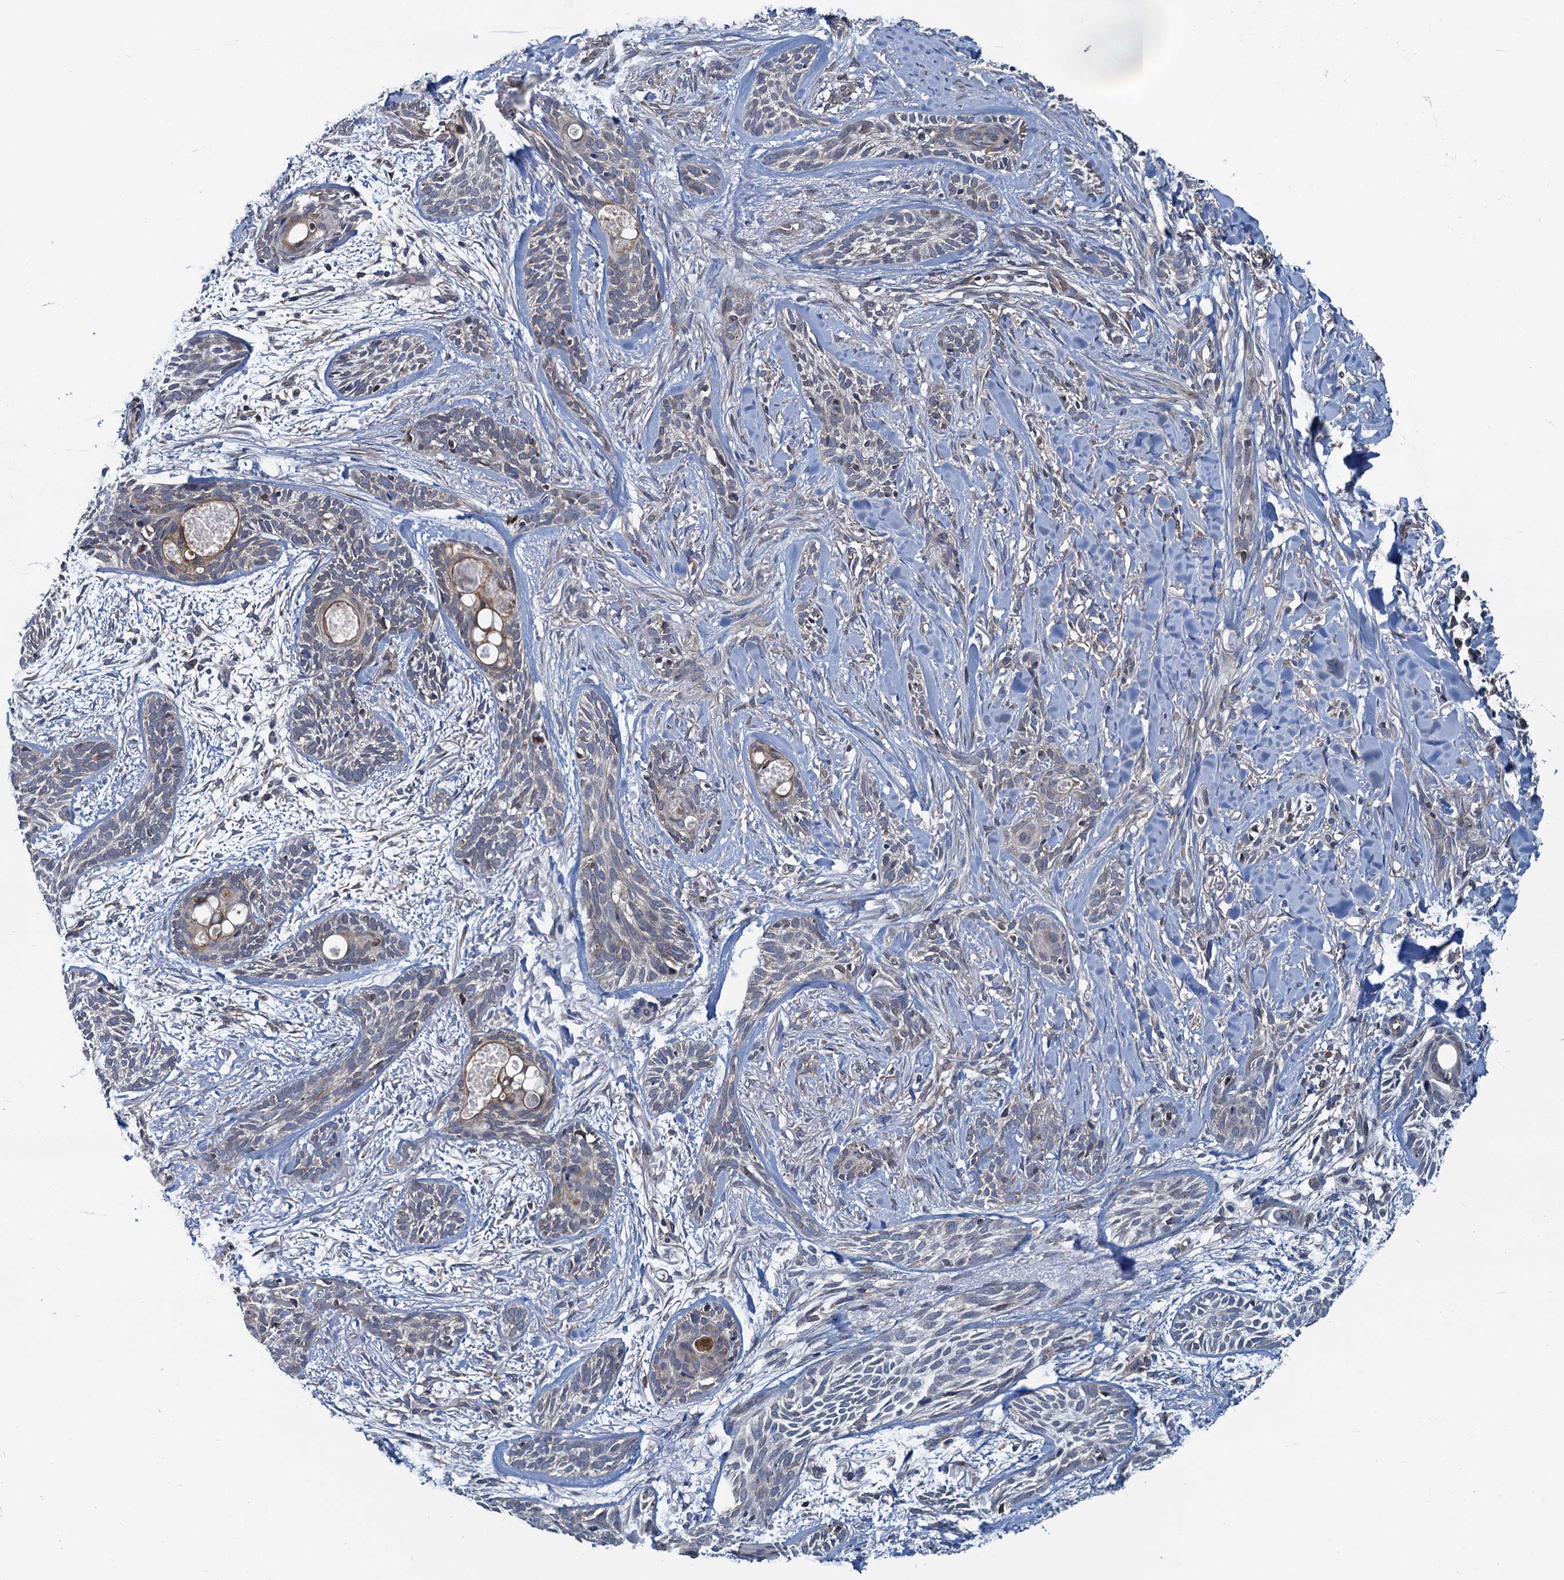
{"staining": {"intensity": "negative", "quantity": "none", "location": "none"}, "tissue": "skin cancer", "cell_type": "Tumor cells", "image_type": "cancer", "snomed": [{"axis": "morphology", "description": "Basal cell carcinoma"}, {"axis": "topography", "description": "Skin"}], "caption": "Tumor cells are negative for brown protein staining in skin cancer (basal cell carcinoma). (DAB IHC visualized using brightfield microscopy, high magnification).", "gene": "RNF125", "patient": {"sex": "female", "age": 59}}